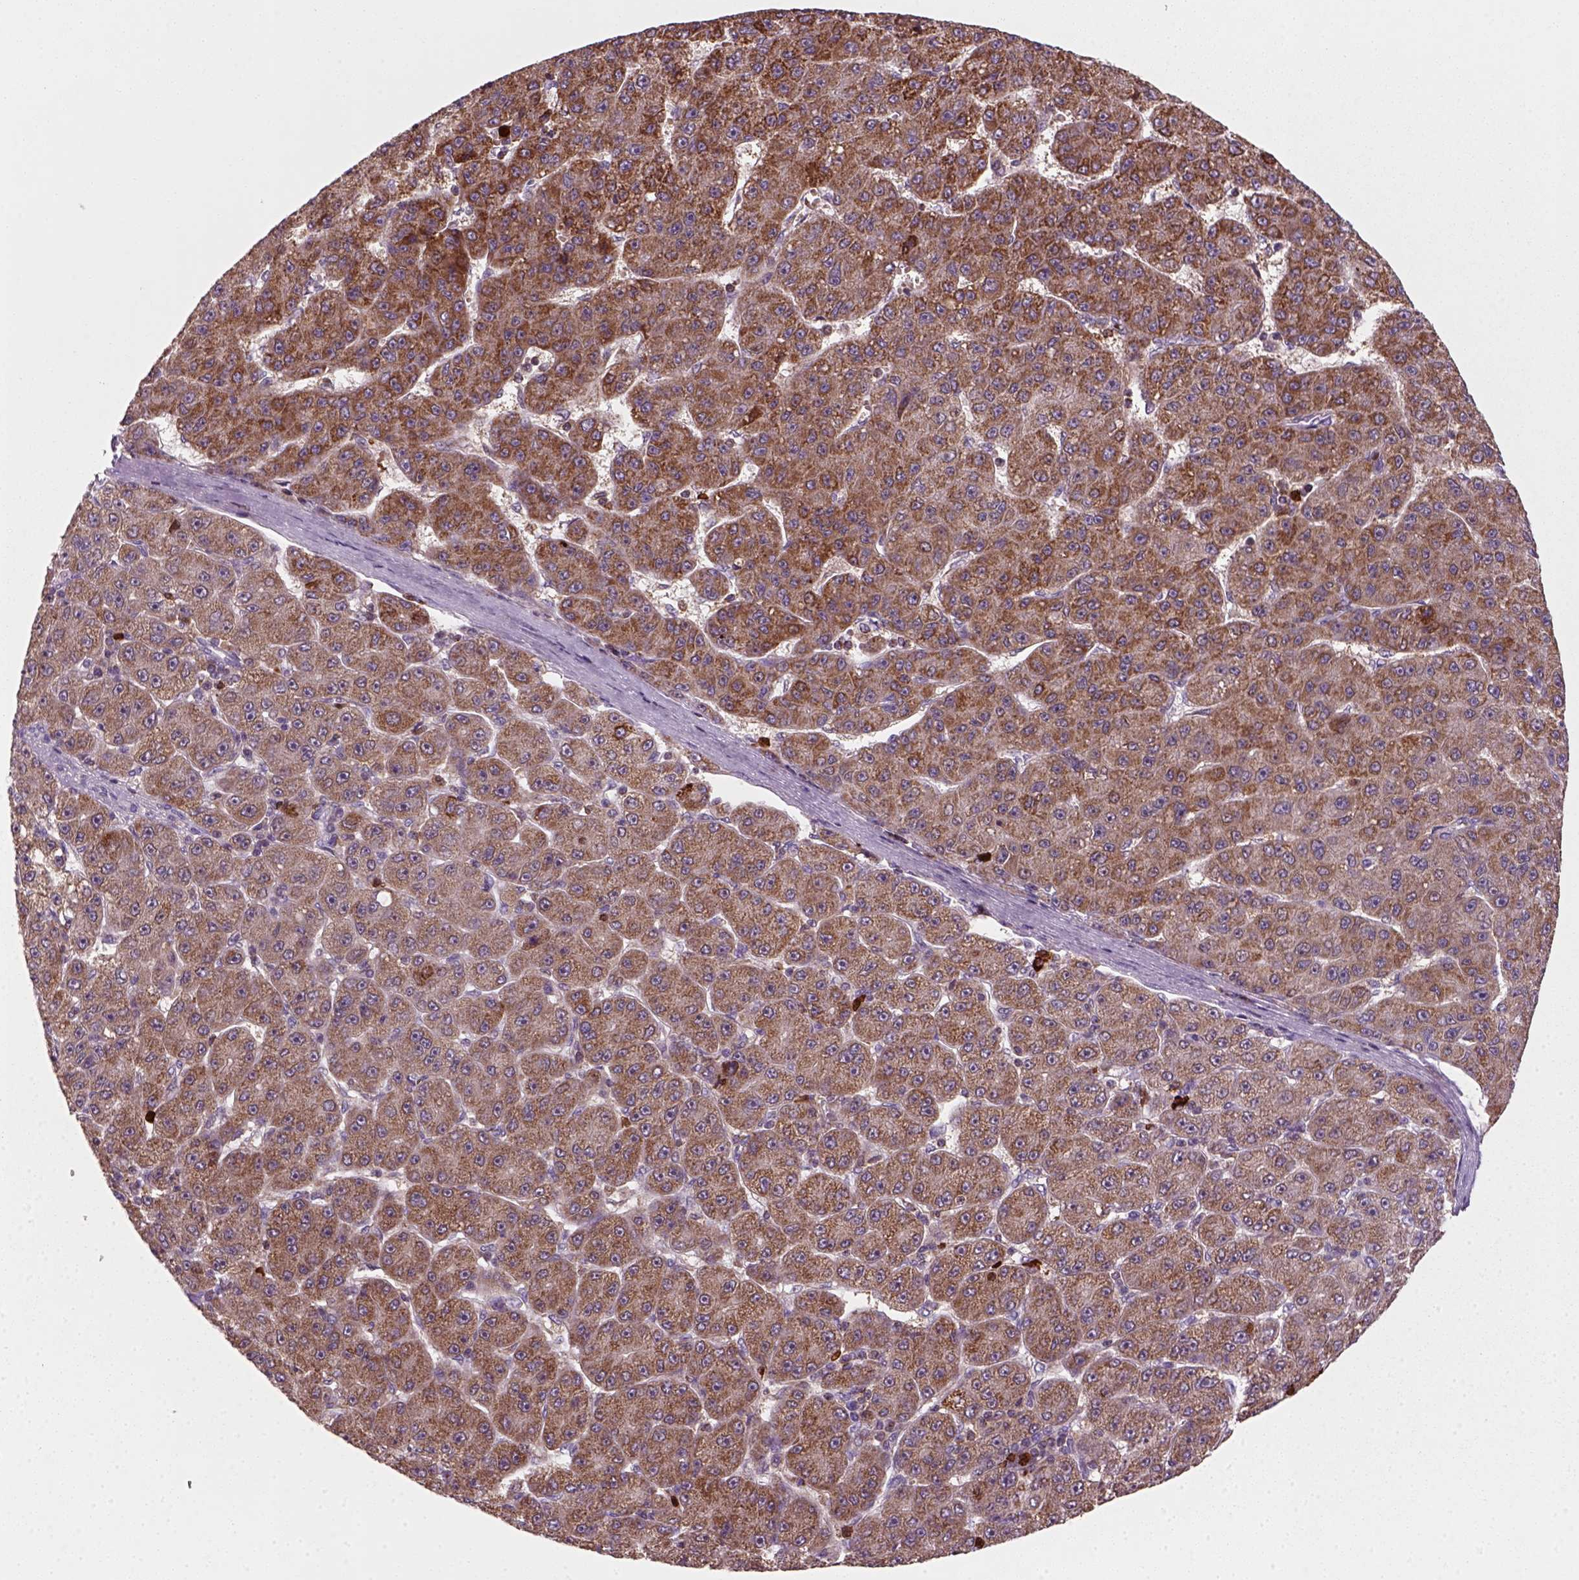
{"staining": {"intensity": "moderate", "quantity": ">75%", "location": "cytoplasmic/membranous"}, "tissue": "liver cancer", "cell_type": "Tumor cells", "image_type": "cancer", "snomed": [{"axis": "morphology", "description": "Carcinoma, Hepatocellular, NOS"}, {"axis": "topography", "description": "Liver"}], "caption": "Protein expression analysis of human hepatocellular carcinoma (liver) reveals moderate cytoplasmic/membranous positivity in about >75% of tumor cells.", "gene": "NUDT16L1", "patient": {"sex": "male", "age": 67}}